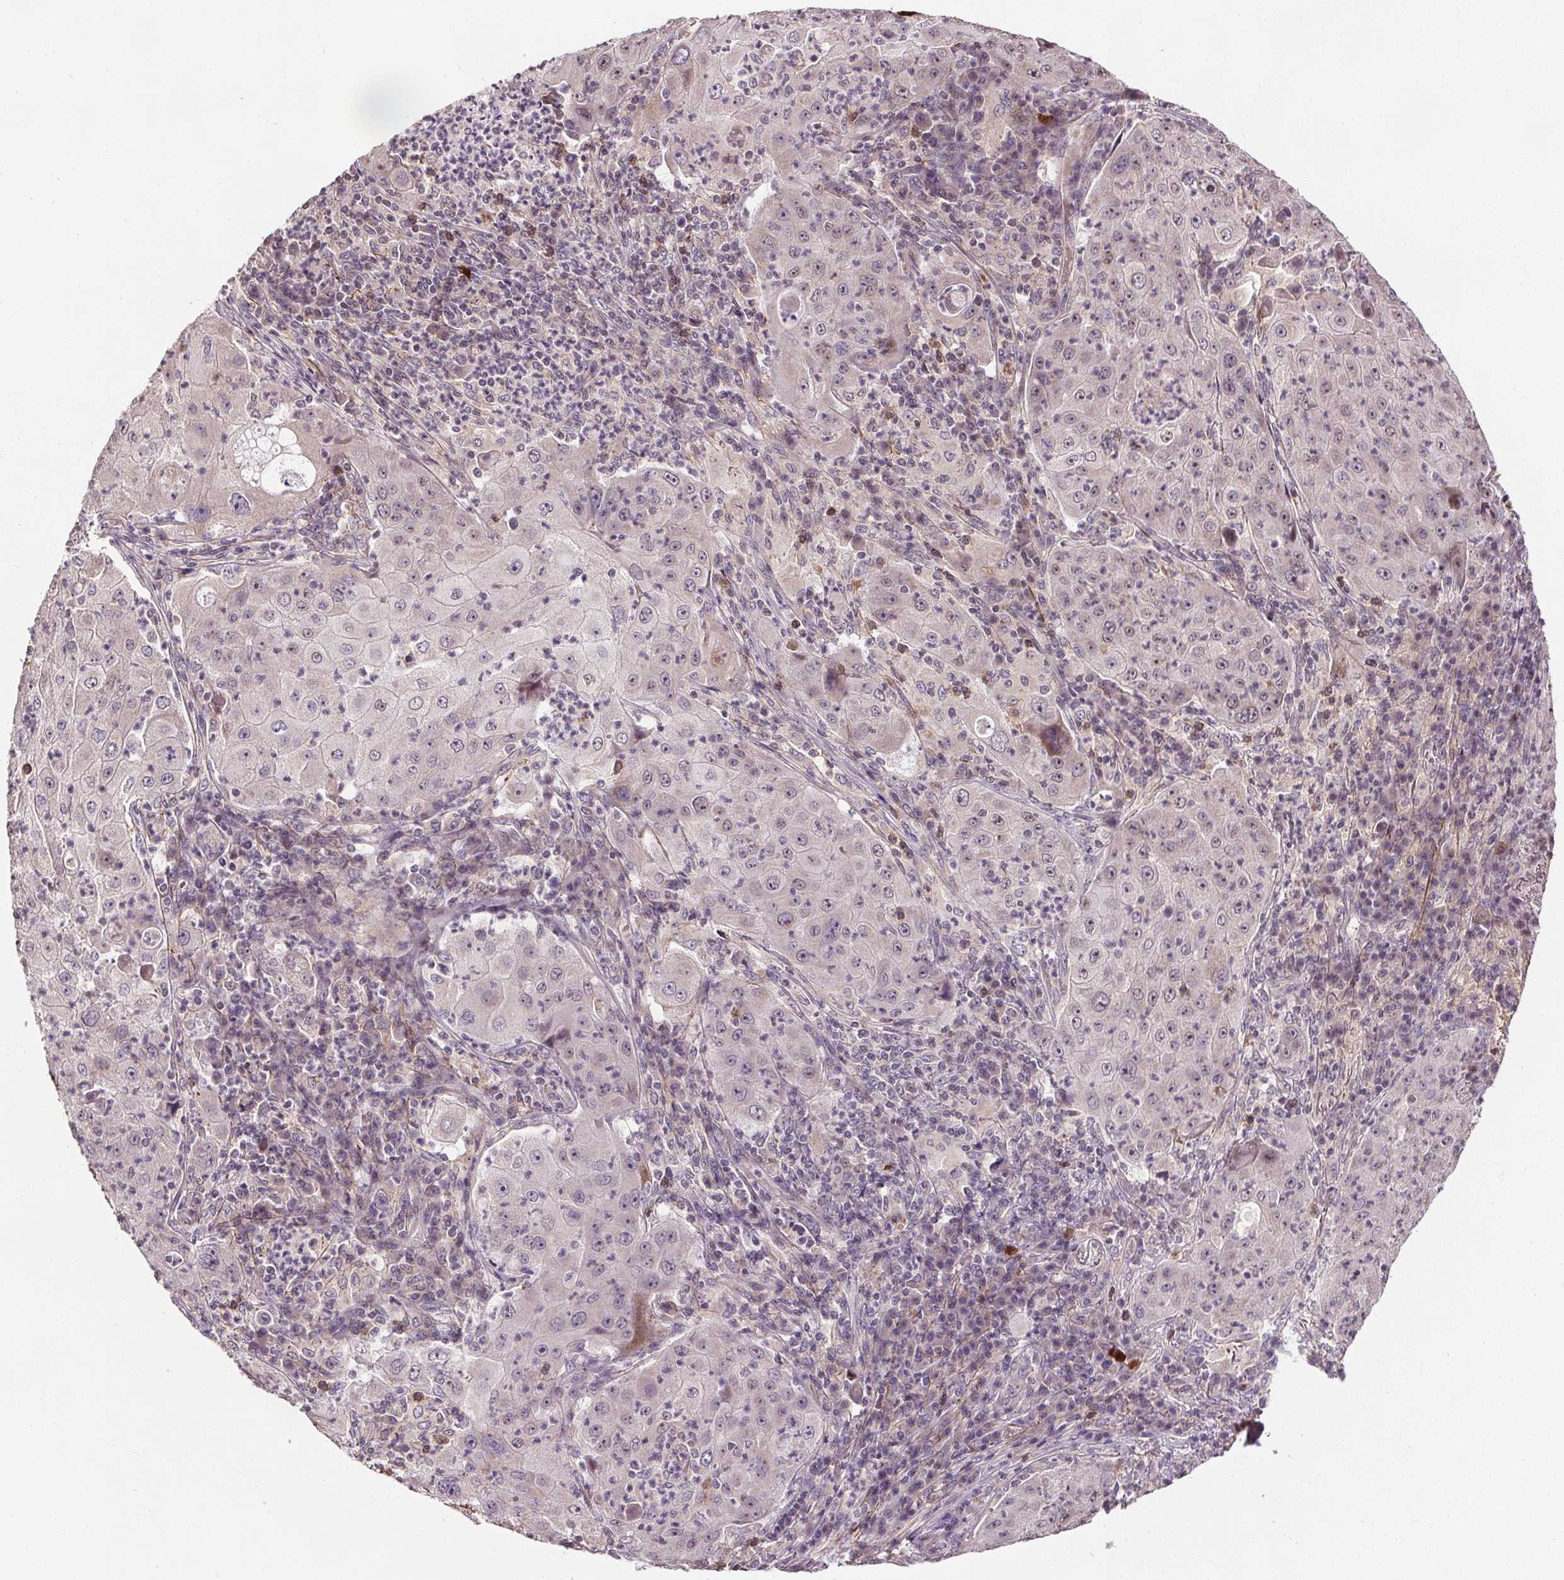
{"staining": {"intensity": "negative", "quantity": "none", "location": "none"}, "tissue": "lung cancer", "cell_type": "Tumor cells", "image_type": "cancer", "snomed": [{"axis": "morphology", "description": "Squamous cell carcinoma, NOS"}, {"axis": "topography", "description": "Lung"}], "caption": "High power microscopy image of an immunohistochemistry (IHC) photomicrograph of lung squamous cell carcinoma, revealing no significant positivity in tumor cells. (Brightfield microscopy of DAB (3,3'-diaminobenzidine) immunohistochemistry (IHC) at high magnification).", "gene": "KIAA0232", "patient": {"sex": "female", "age": 59}}